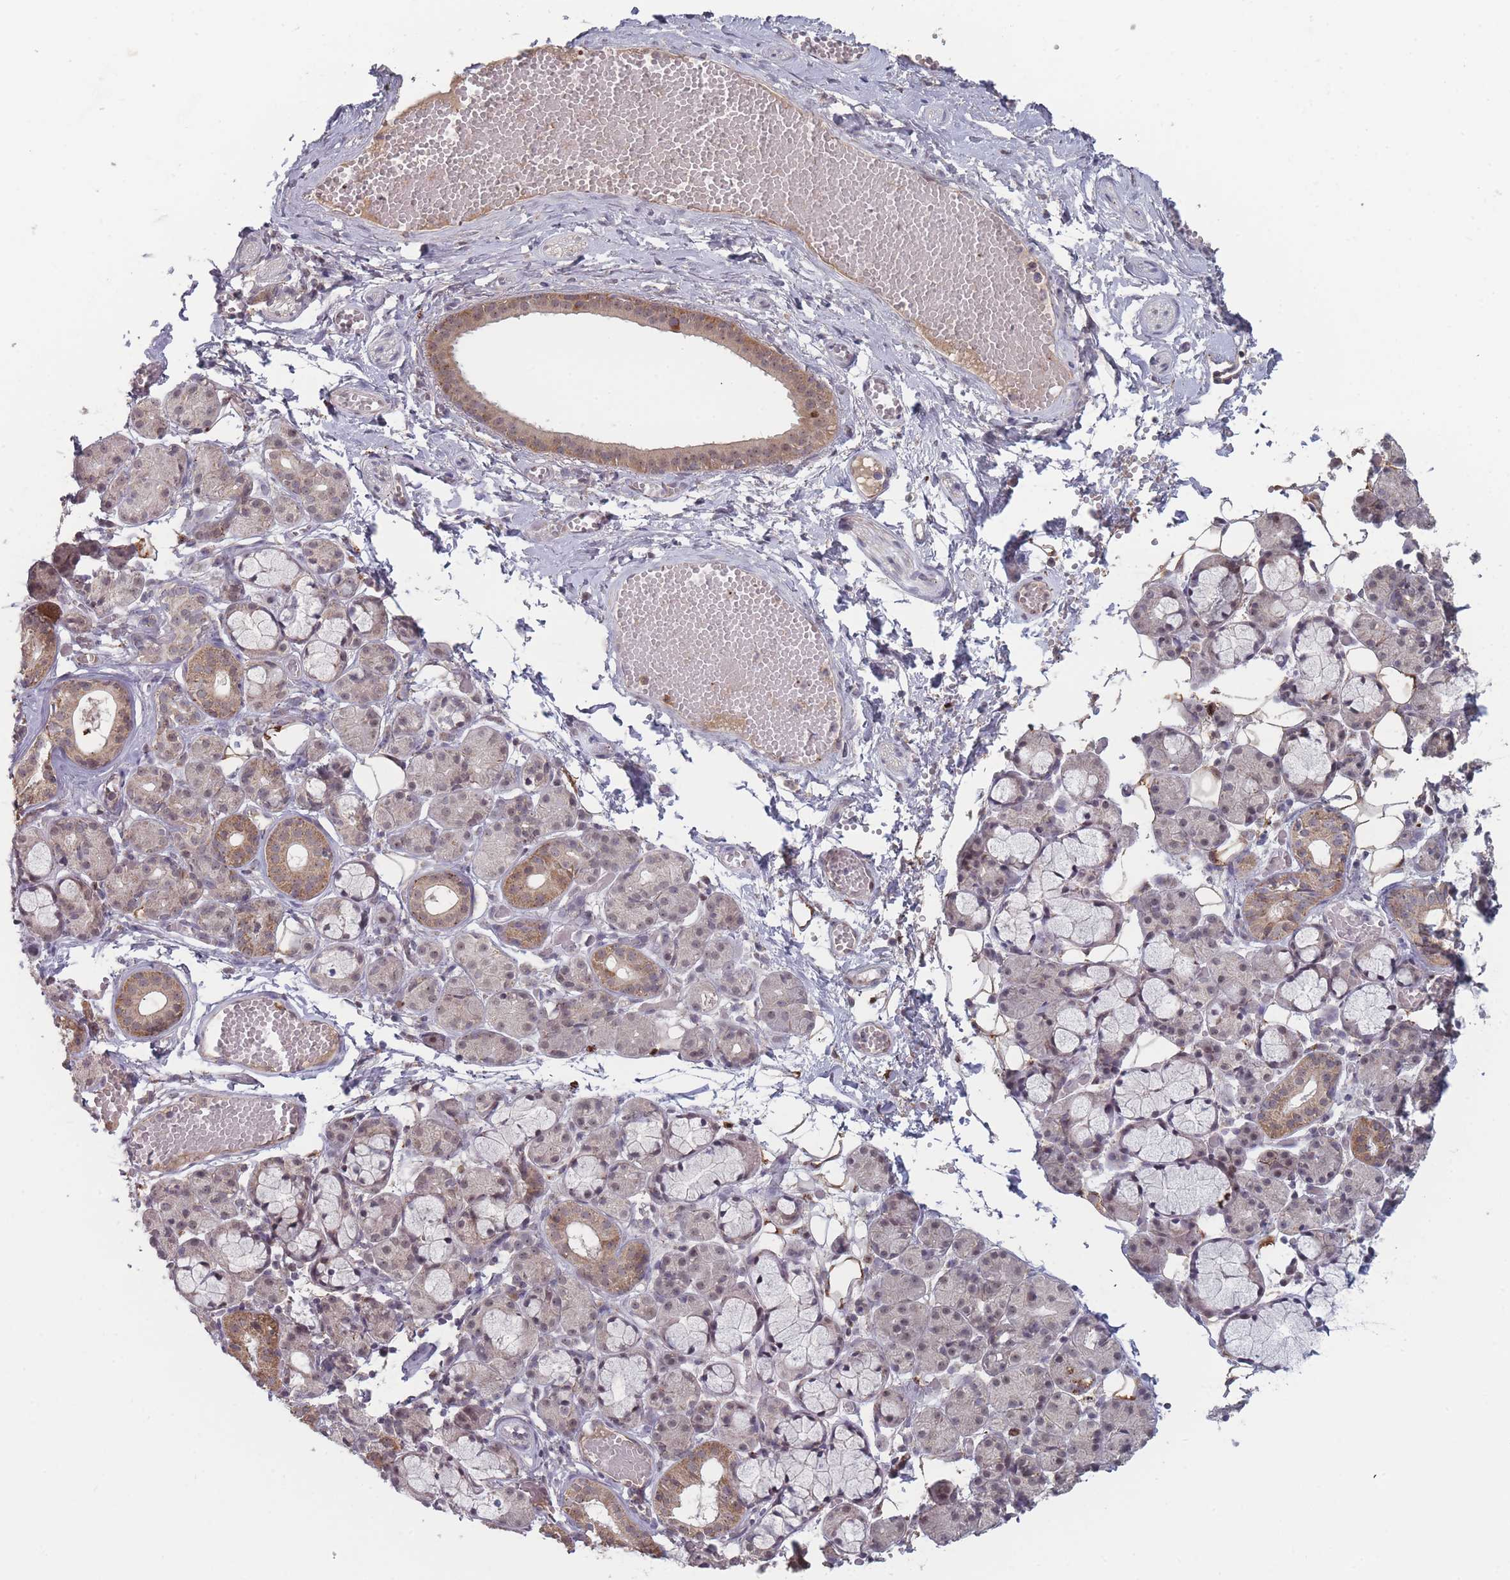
{"staining": {"intensity": "moderate", "quantity": "<25%", "location": "cytoplasmic/membranous"}, "tissue": "salivary gland", "cell_type": "Glandular cells", "image_type": "normal", "snomed": [{"axis": "morphology", "description": "Normal tissue, NOS"}, {"axis": "topography", "description": "Salivary gland"}], "caption": "A photomicrograph of human salivary gland stained for a protein shows moderate cytoplasmic/membranous brown staining in glandular cells.", "gene": "TMEM232", "patient": {"sex": "male", "age": 63}}